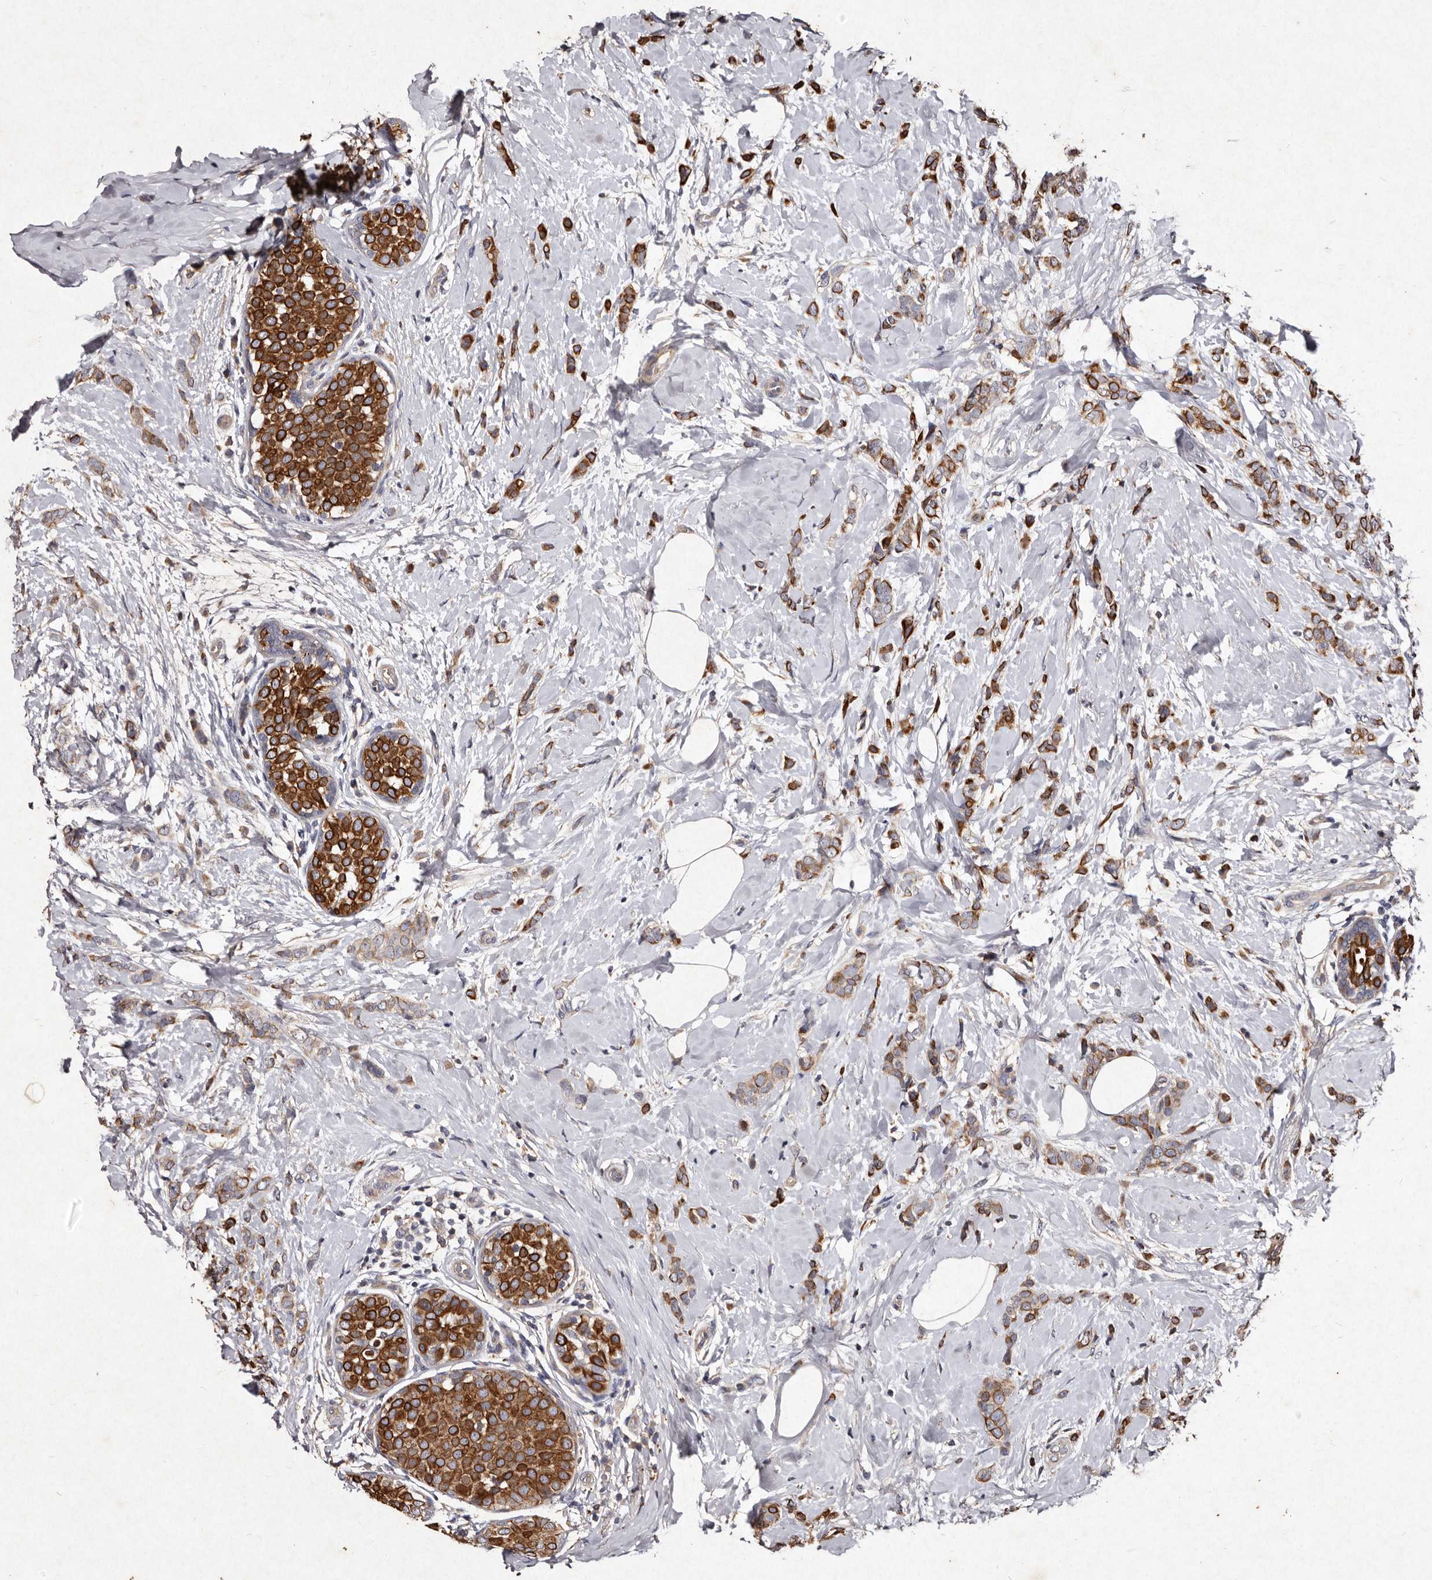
{"staining": {"intensity": "moderate", "quantity": ">75%", "location": "cytoplasmic/membranous"}, "tissue": "breast cancer", "cell_type": "Tumor cells", "image_type": "cancer", "snomed": [{"axis": "morphology", "description": "Lobular carcinoma, in situ"}, {"axis": "morphology", "description": "Lobular carcinoma"}, {"axis": "topography", "description": "Breast"}], "caption": "Tumor cells demonstrate medium levels of moderate cytoplasmic/membranous expression in about >75% of cells in breast cancer (lobular carcinoma). Nuclei are stained in blue.", "gene": "TFB1M", "patient": {"sex": "female", "age": 41}}